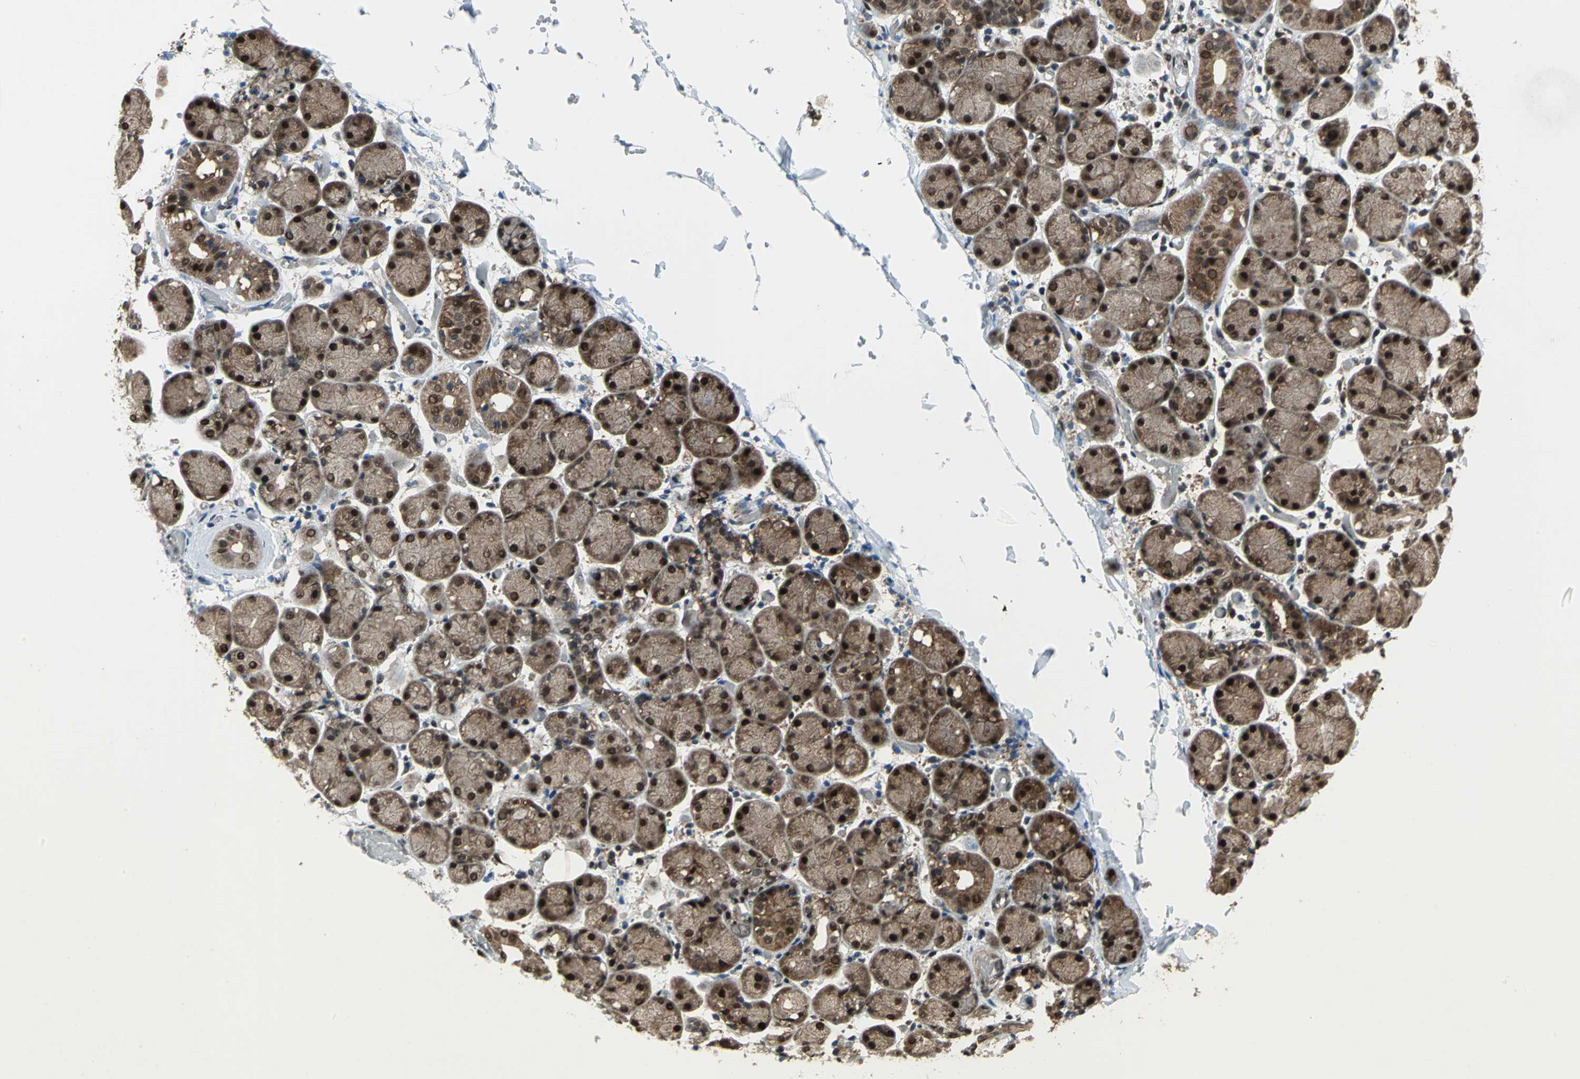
{"staining": {"intensity": "strong", "quantity": ">75%", "location": "cytoplasmic/membranous,nuclear"}, "tissue": "salivary gland", "cell_type": "Glandular cells", "image_type": "normal", "snomed": [{"axis": "morphology", "description": "Normal tissue, NOS"}, {"axis": "topography", "description": "Salivary gland"}], "caption": "Salivary gland stained with immunohistochemistry (IHC) shows strong cytoplasmic/membranous,nuclear staining in about >75% of glandular cells. Using DAB (brown) and hematoxylin (blue) stains, captured at high magnification using brightfield microscopy.", "gene": "COPS5", "patient": {"sex": "female", "age": 24}}